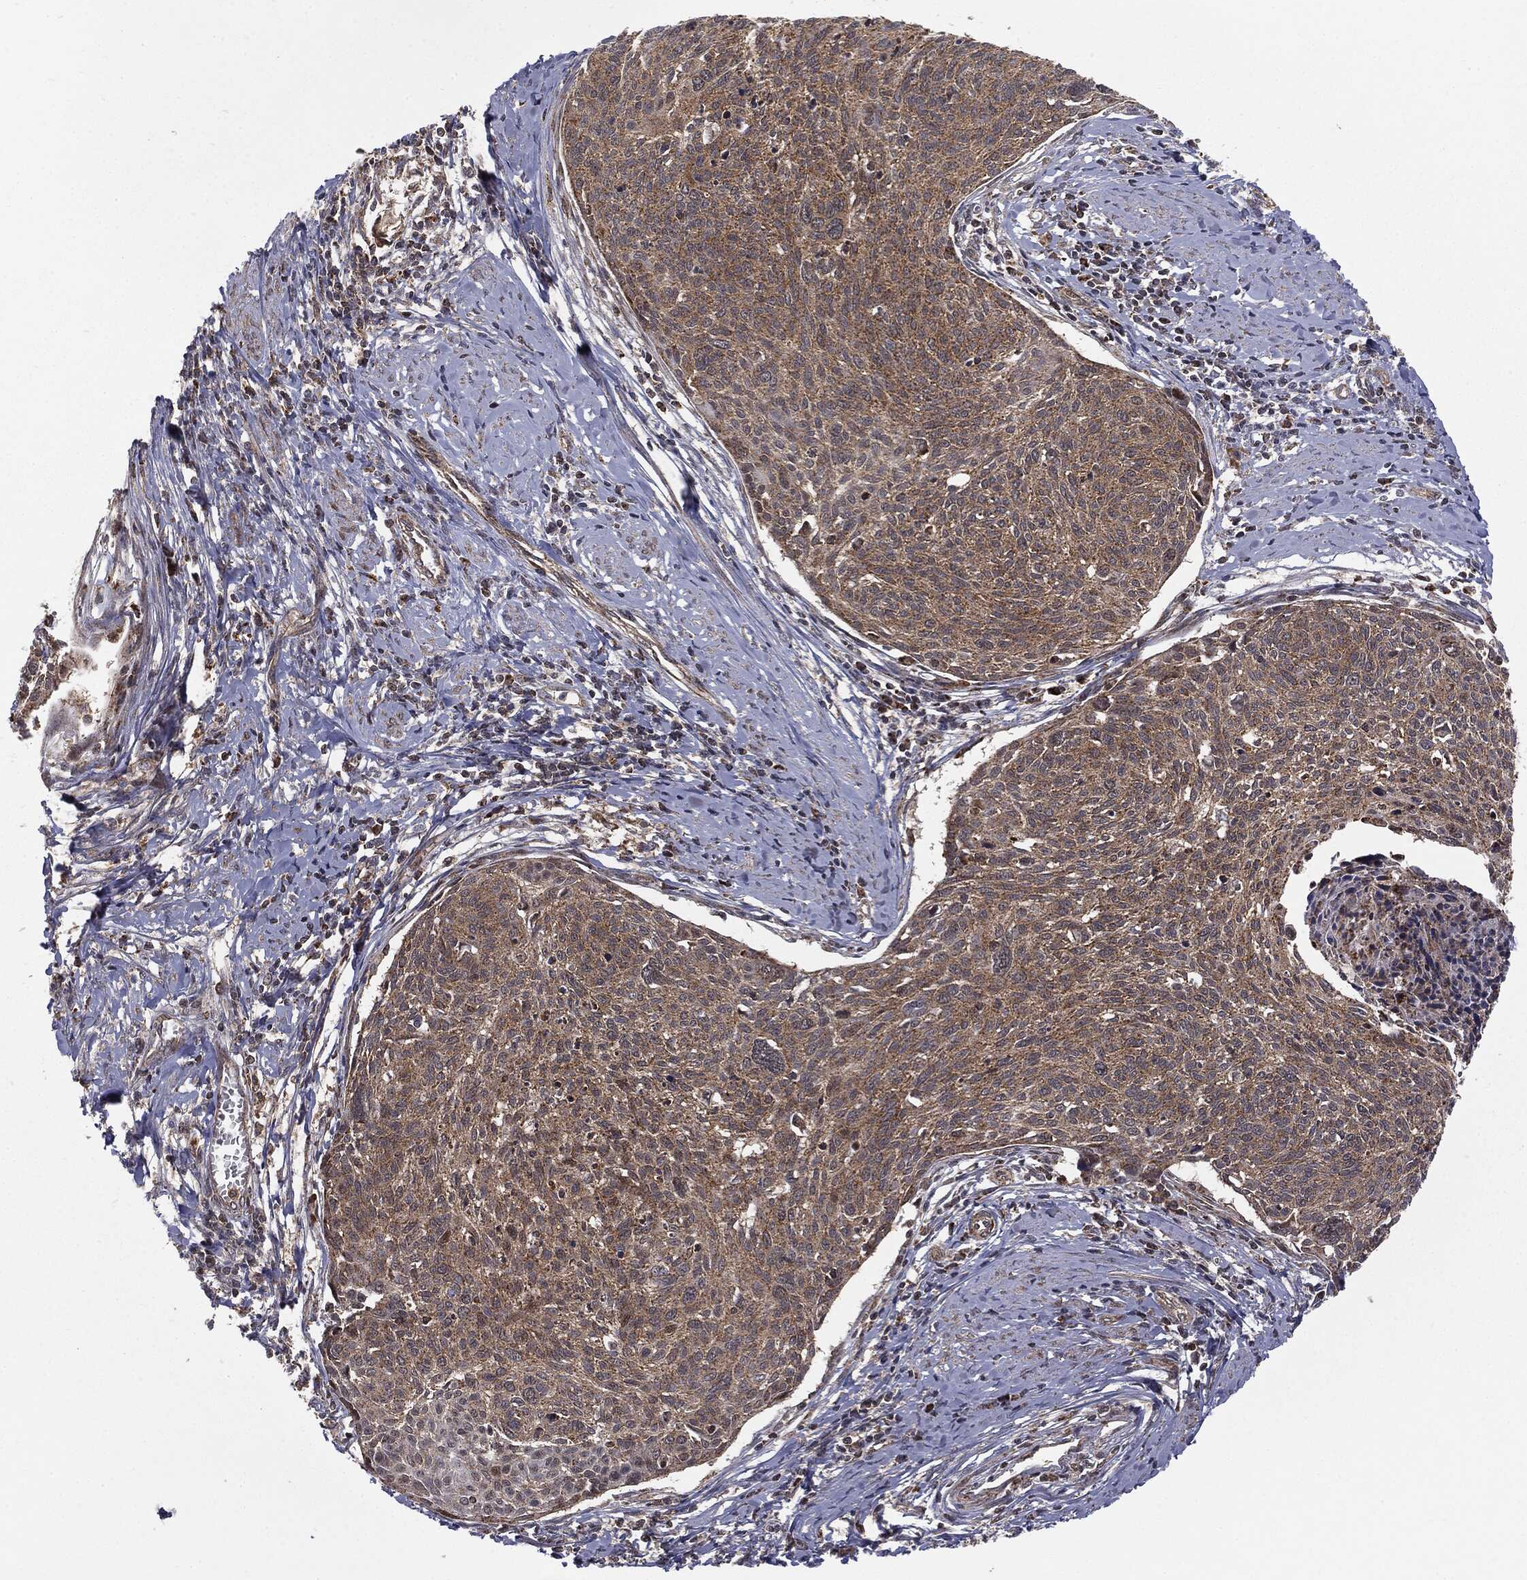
{"staining": {"intensity": "moderate", "quantity": ">75%", "location": "cytoplasmic/membranous"}, "tissue": "cervical cancer", "cell_type": "Tumor cells", "image_type": "cancer", "snomed": [{"axis": "morphology", "description": "Squamous cell carcinoma, NOS"}, {"axis": "topography", "description": "Cervix"}], "caption": "There is medium levels of moderate cytoplasmic/membranous positivity in tumor cells of cervical cancer, as demonstrated by immunohistochemical staining (brown color).", "gene": "MTOR", "patient": {"sex": "female", "age": 49}}